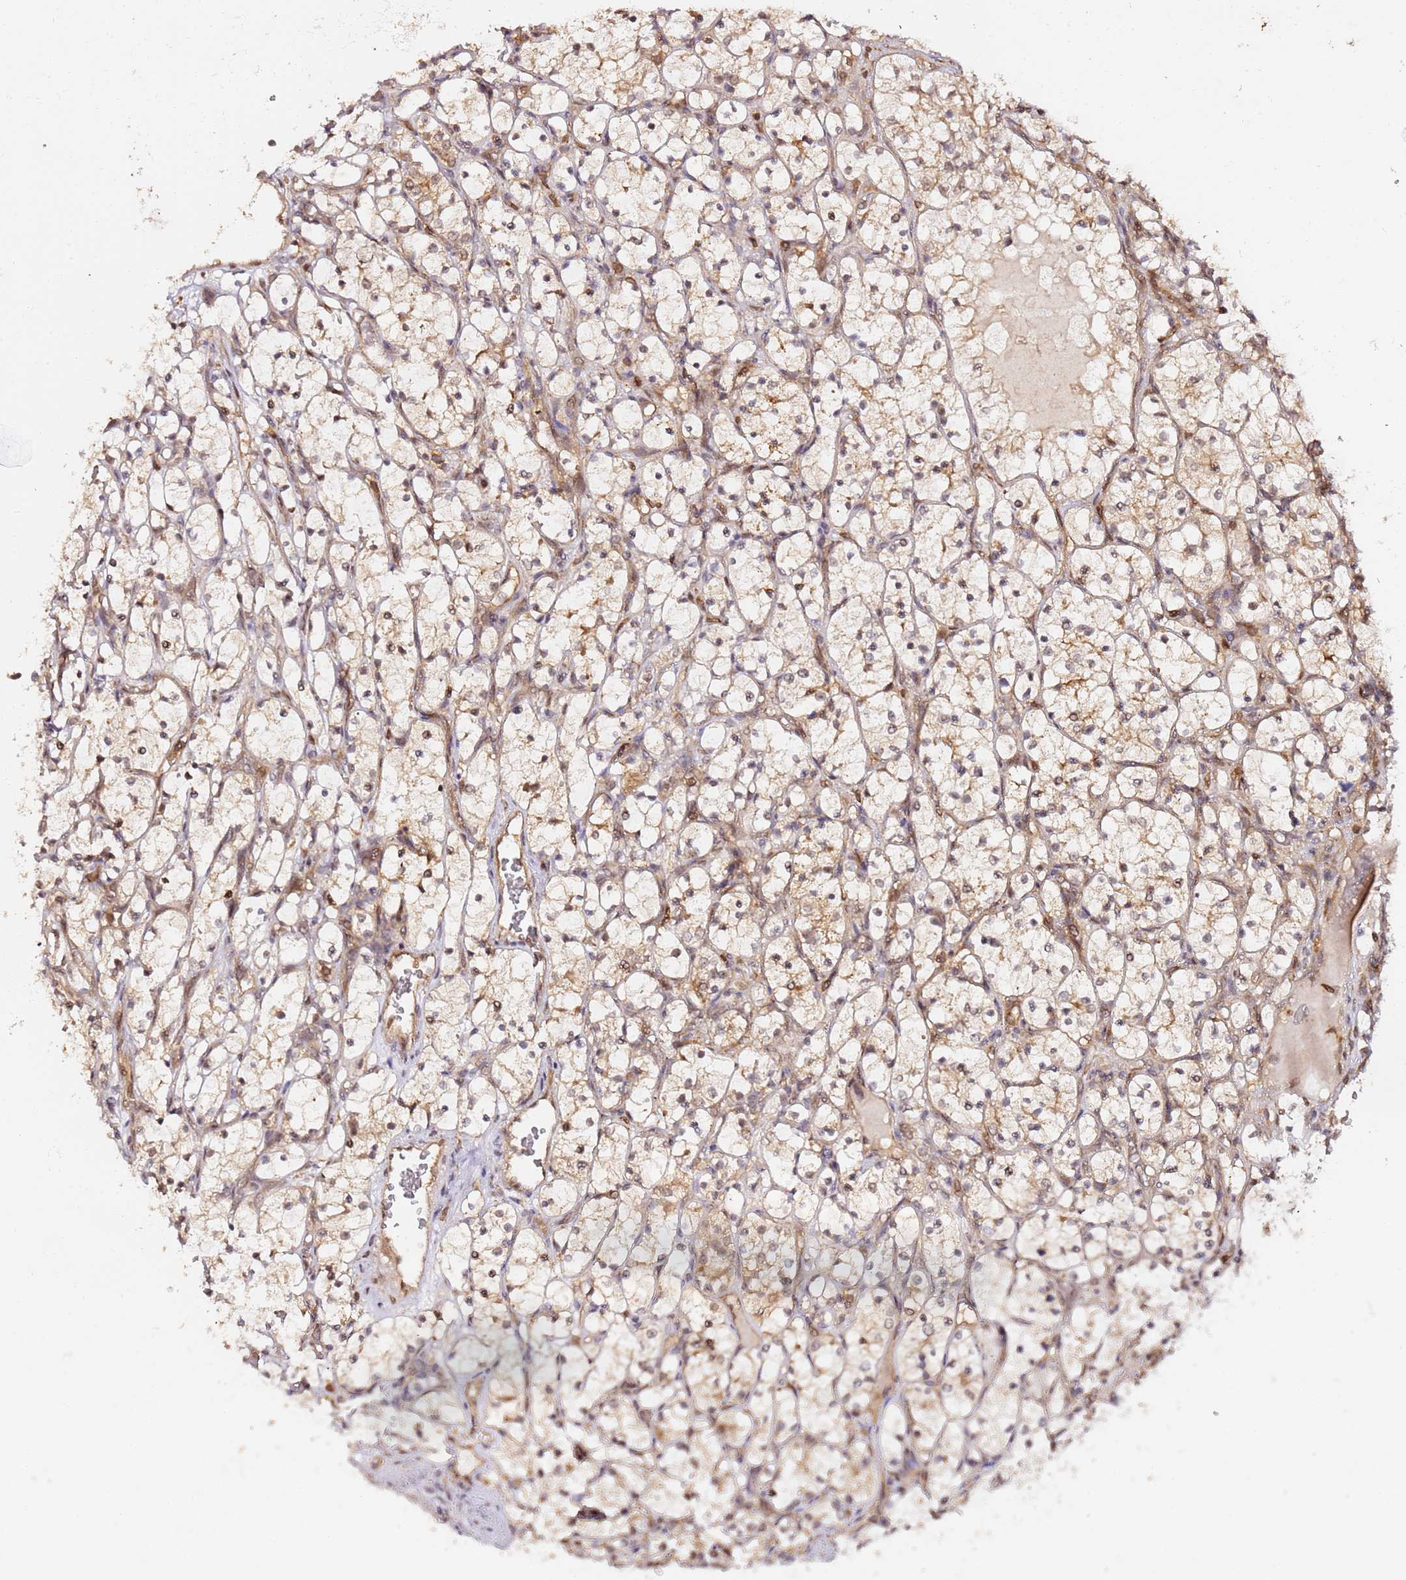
{"staining": {"intensity": "weak", "quantity": "25%-75%", "location": "cytoplasmic/membranous,nuclear"}, "tissue": "renal cancer", "cell_type": "Tumor cells", "image_type": "cancer", "snomed": [{"axis": "morphology", "description": "Adenocarcinoma, NOS"}, {"axis": "topography", "description": "Kidney"}], "caption": "Protein staining shows weak cytoplasmic/membranous and nuclear expression in about 25%-75% of tumor cells in adenocarcinoma (renal).", "gene": "OR5V1", "patient": {"sex": "female", "age": 69}}